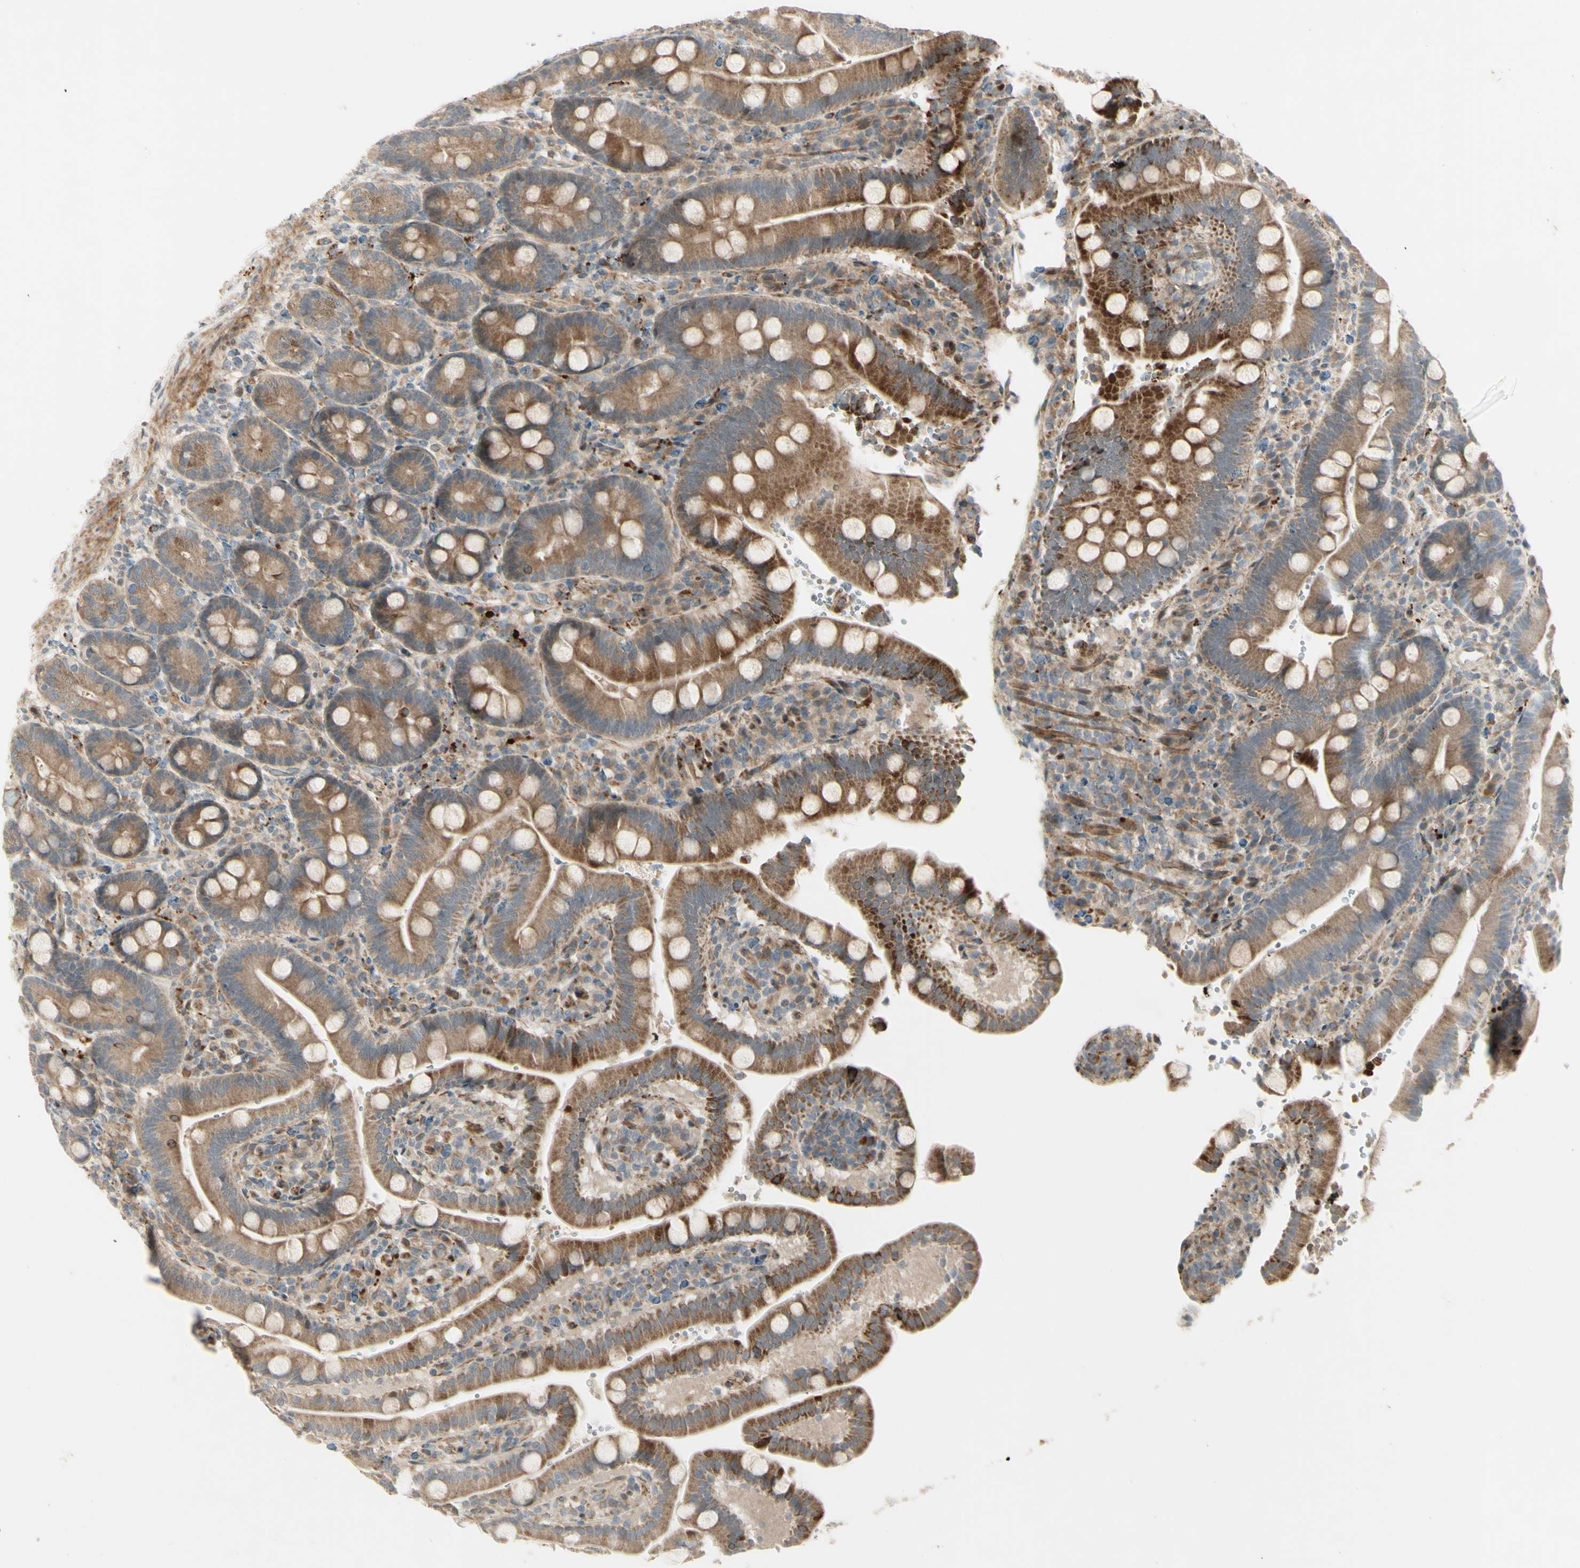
{"staining": {"intensity": "moderate", "quantity": ">75%", "location": "cytoplasmic/membranous"}, "tissue": "duodenum", "cell_type": "Glandular cells", "image_type": "normal", "snomed": [{"axis": "morphology", "description": "Normal tissue, NOS"}, {"axis": "topography", "description": "Small intestine, NOS"}], "caption": "Protein staining reveals moderate cytoplasmic/membranous staining in about >75% of glandular cells in normal duodenum.", "gene": "NDFIP1", "patient": {"sex": "female", "age": 71}}